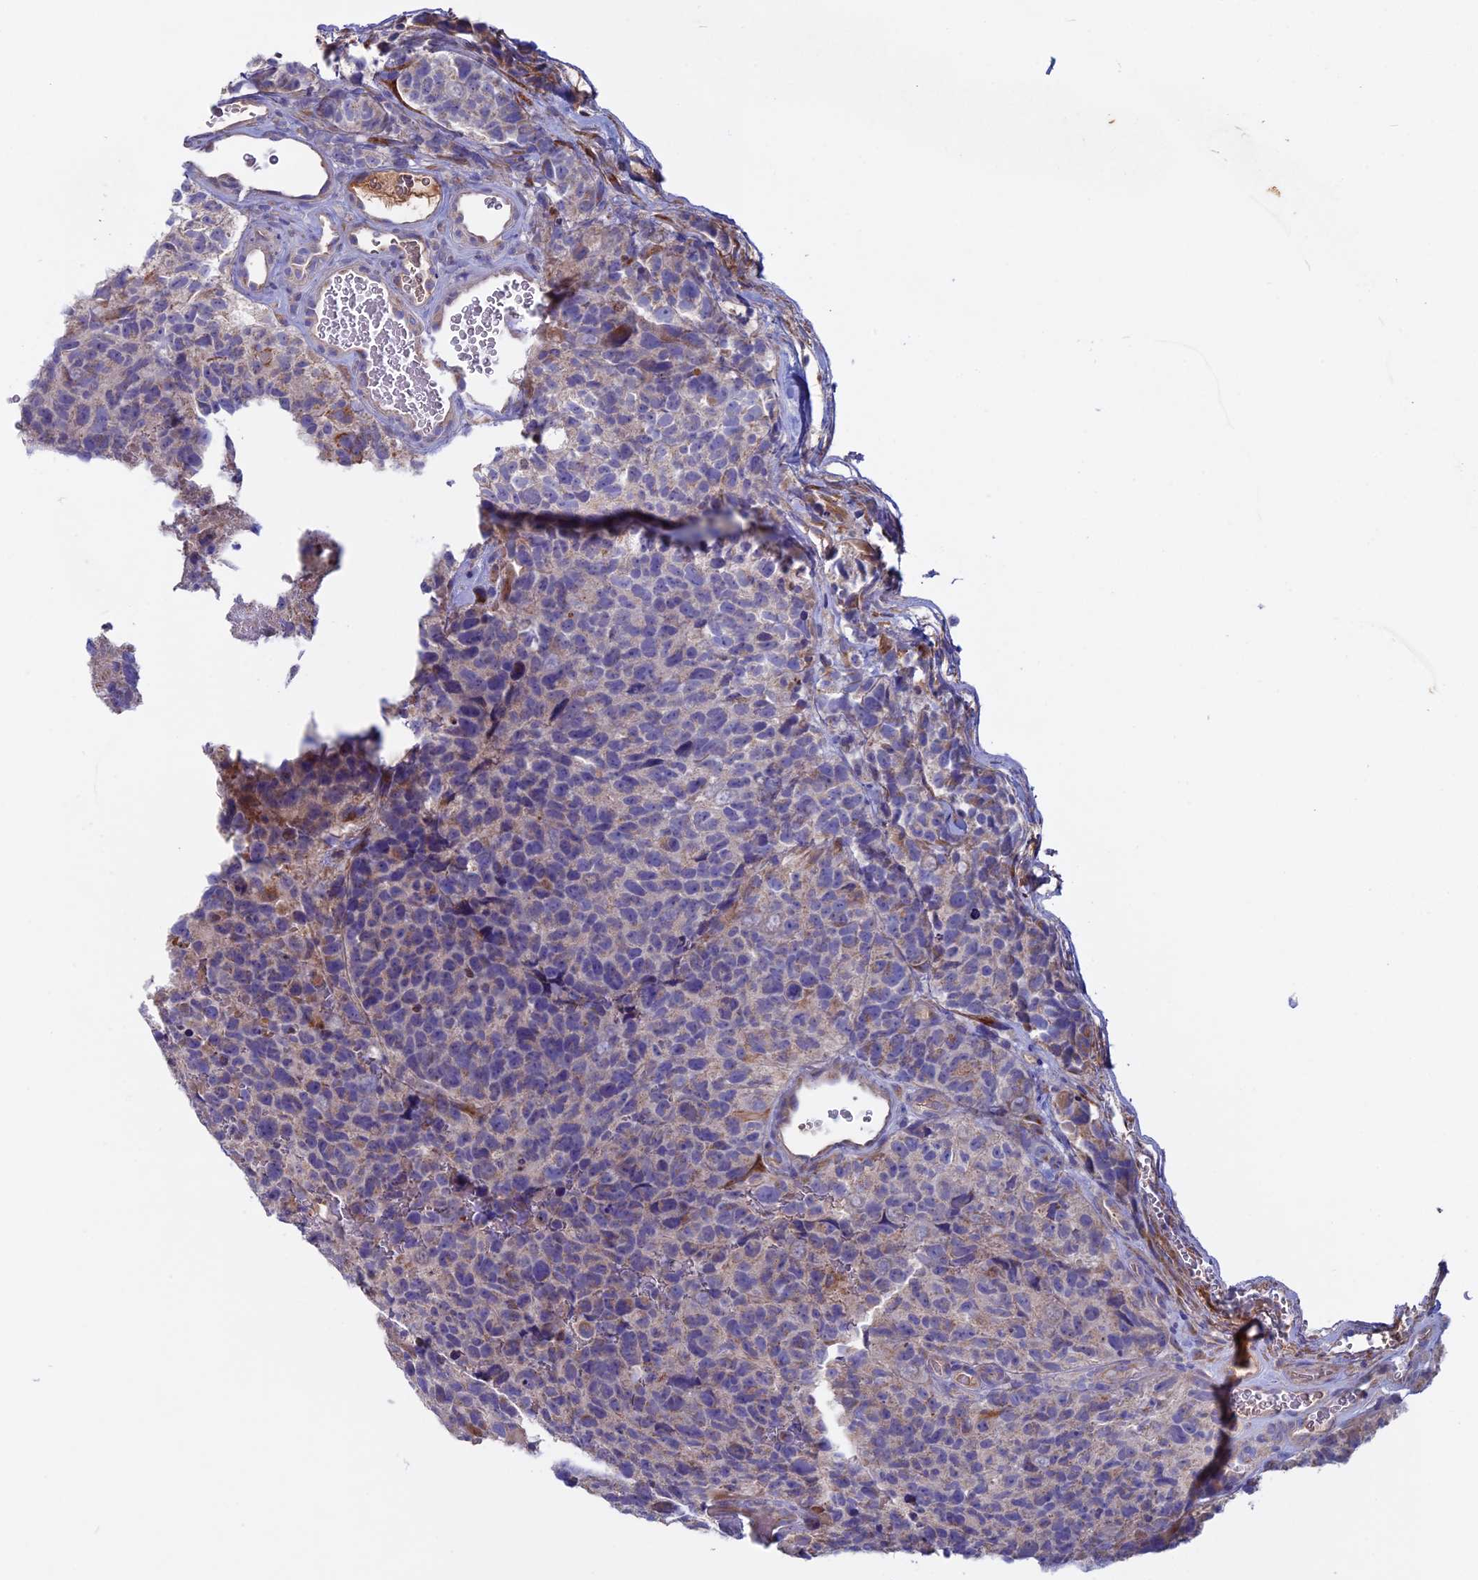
{"staining": {"intensity": "negative", "quantity": "none", "location": "none"}, "tissue": "glioma", "cell_type": "Tumor cells", "image_type": "cancer", "snomed": [{"axis": "morphology", "description": "Glioma, malignant, High grade"}, {"axis": "topography", "description": "Brain"}], "caption": "Immunohistochemistry (IHC) of glioma shows no positivity in tumor cells.", "gene": "SLC15A5", "patient": {"sex": "male", "age": 69}}